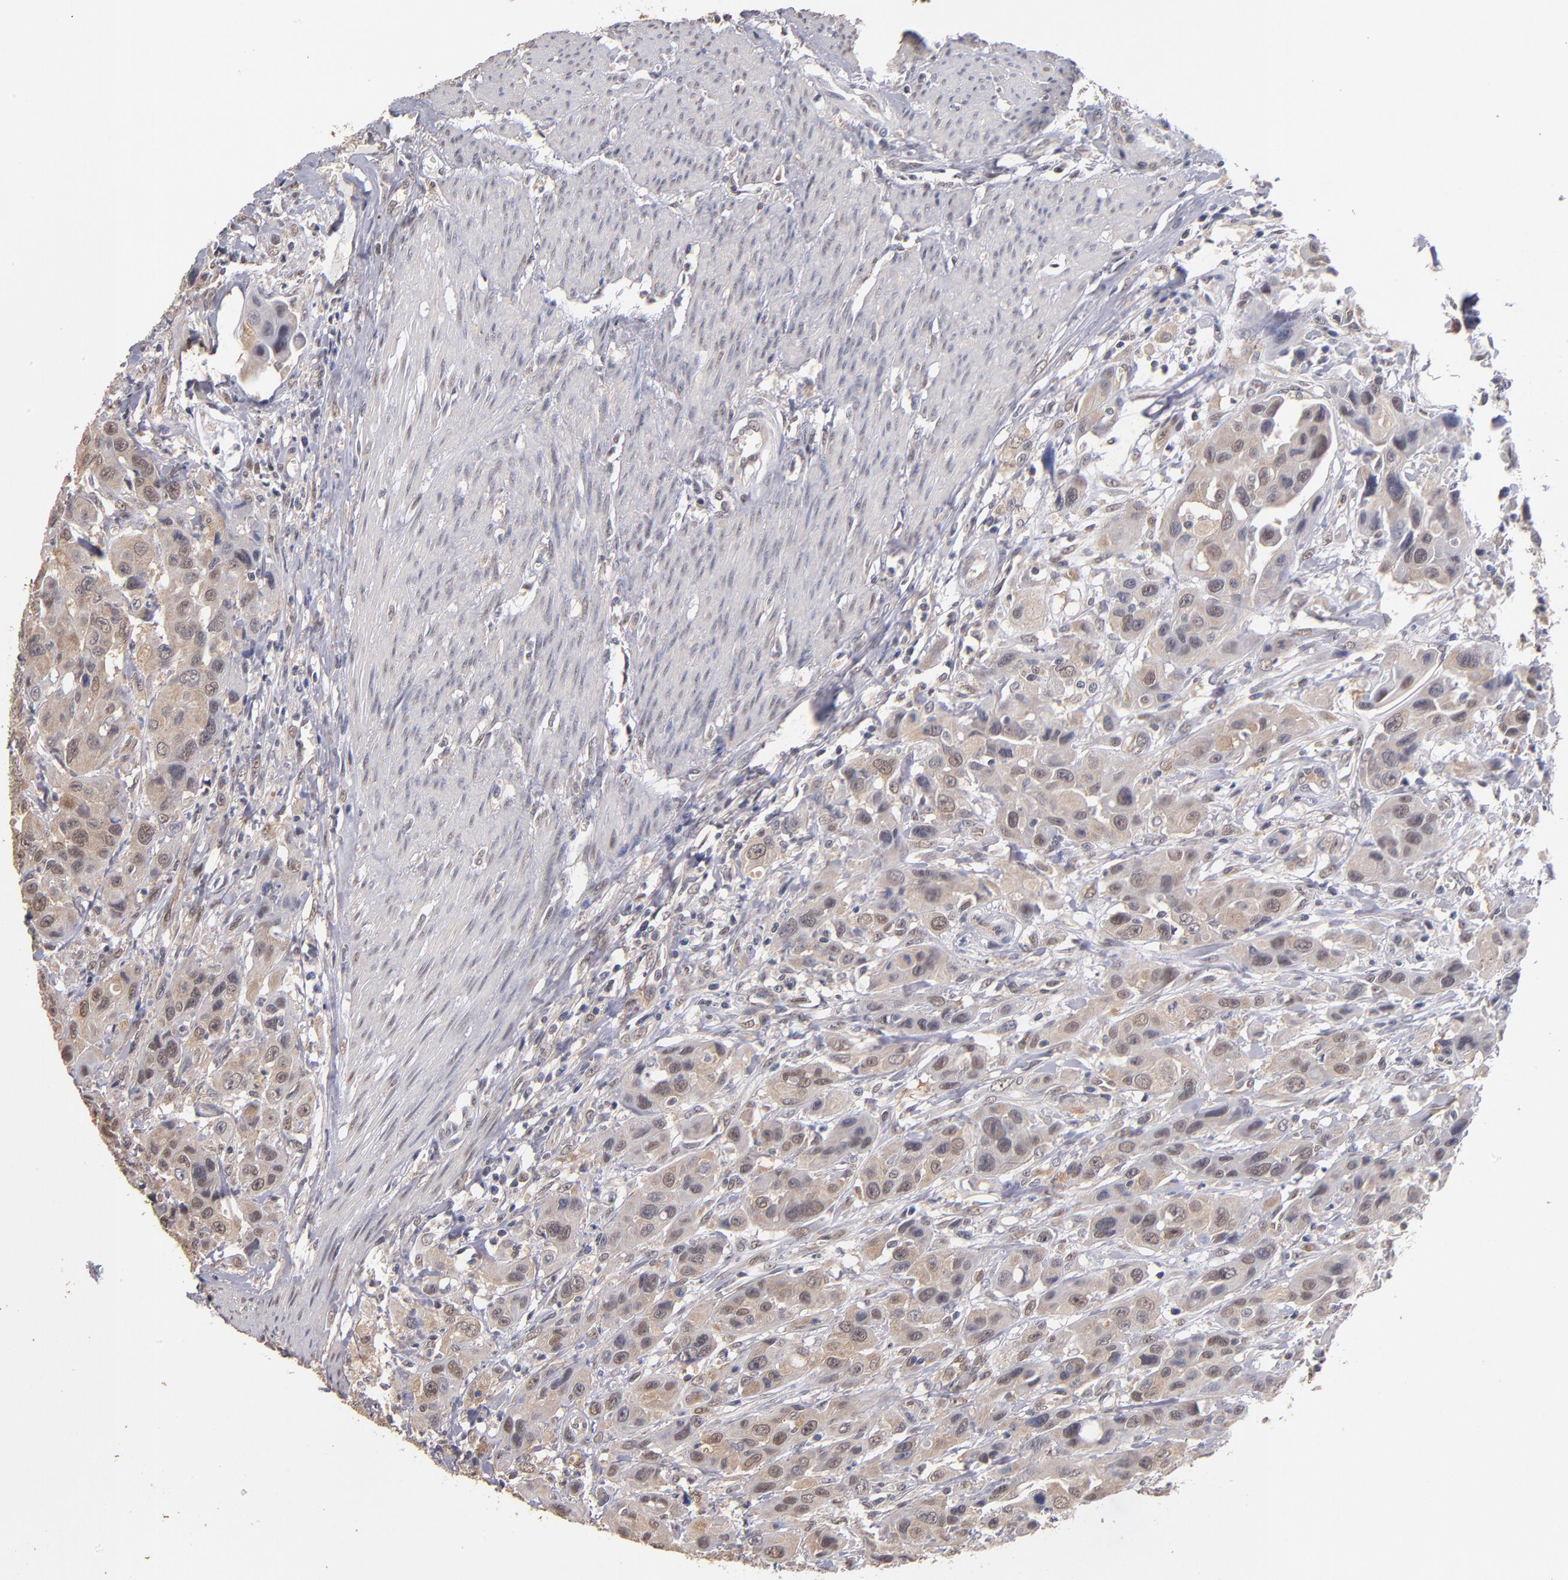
{"staining": {"intensity": "weak", "quantity": "25%-75%", "location": "cytoplasmic/membranous"}, "tissue": "urothelial cancer", "cell_type": "Tumor cells", "image_type": "cancer", "snomed": [{"axis": "morphology", "description": "Urothelial carcinoma, High grade"}, {"axis": "topography", "description": "Urinary bladder"}], "caption": "This is a histology image of immunohistochemistry (IHC) staining of urothelial cancer, which shows weak positivity in the cytoplasmic/membranous of tumor cells.", "gene": "PSMD10", "patient": {"sex": "male", "age": 73}}